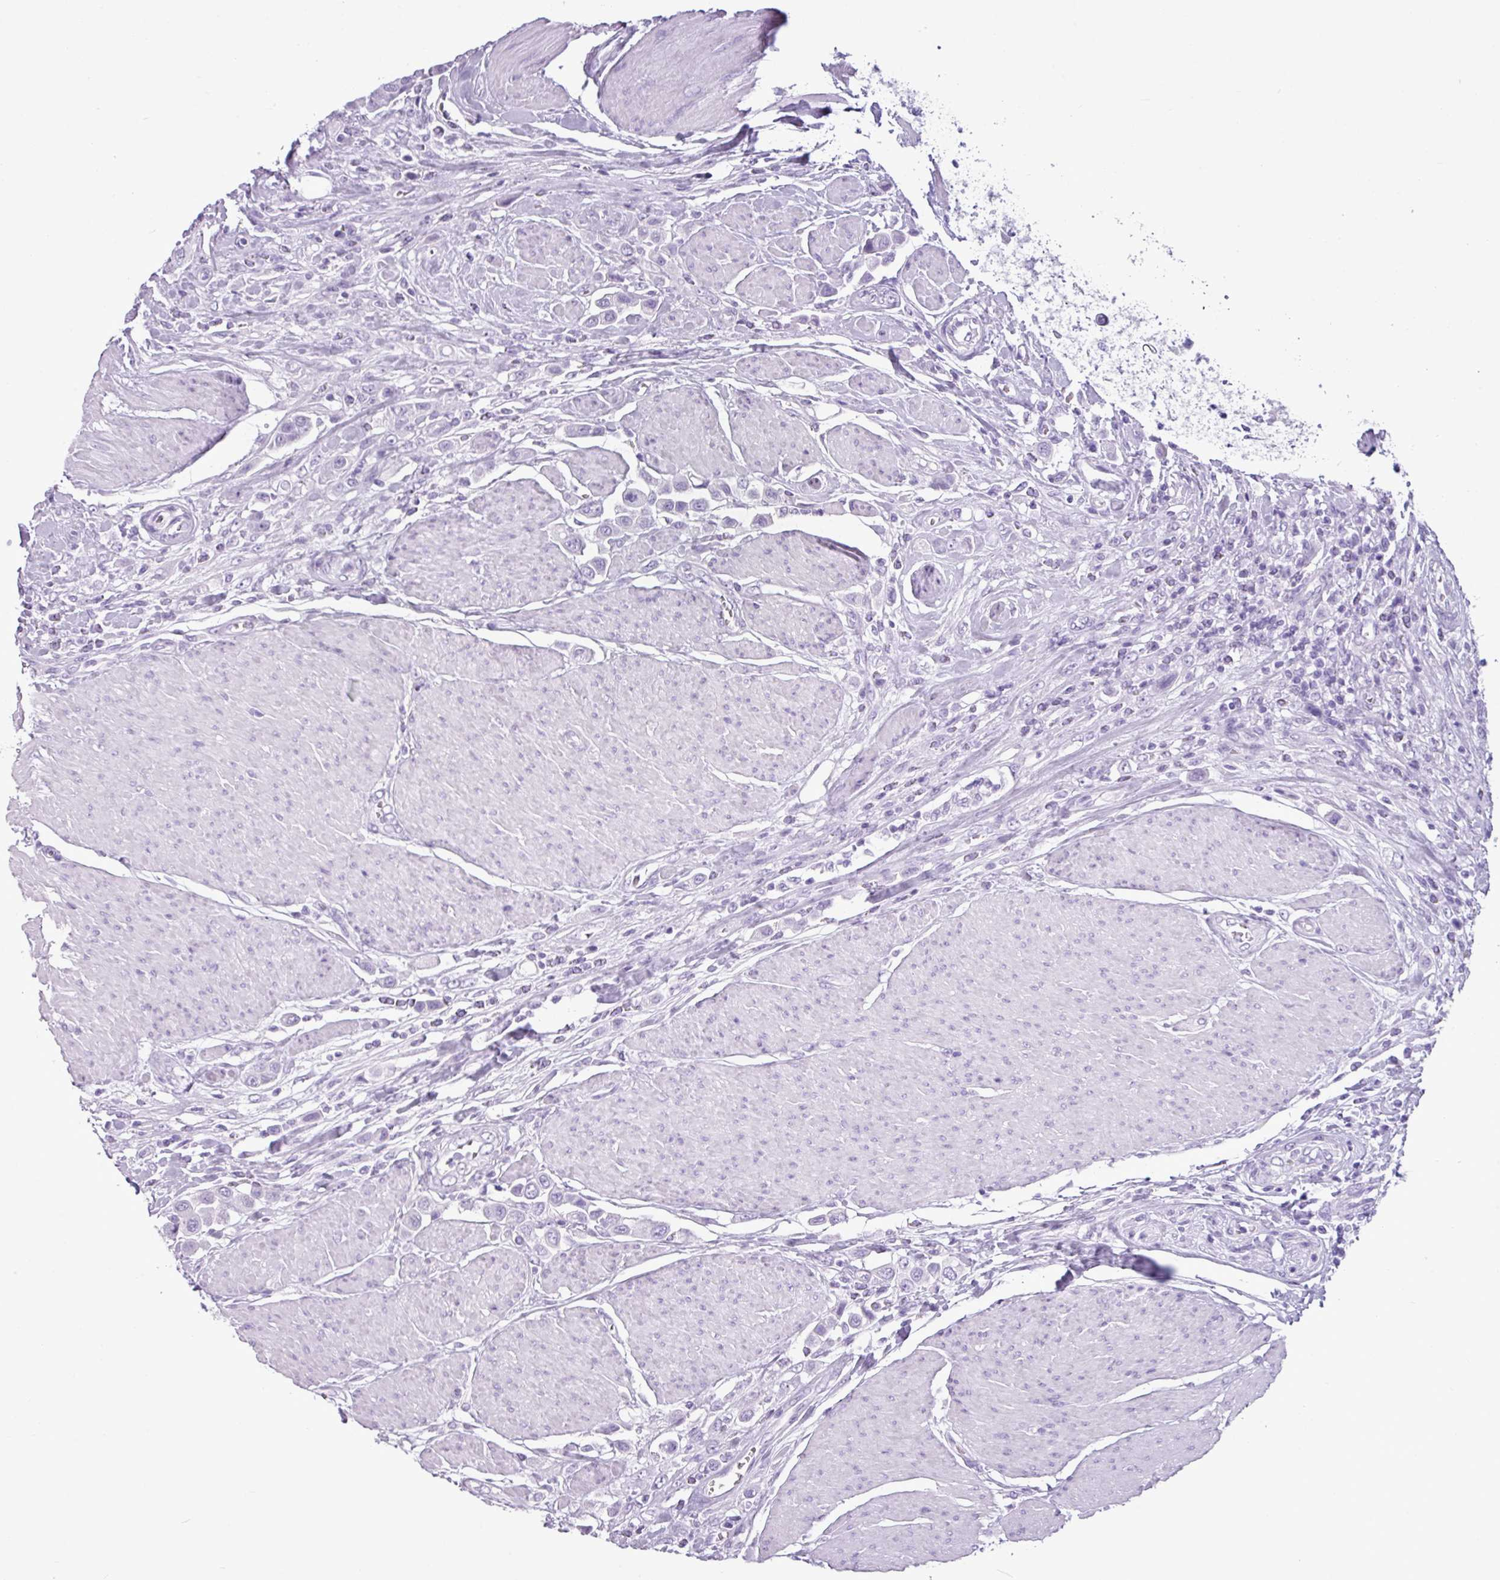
{"staining": {"intensity": "negative", "quantity": "none", "location": "none"}, "tissue": "urothelial cancer", "cell_type": "Tumor cells", "image_type": "cancer", "snomed": [{"axis": "morphology", "description": "Urothelial carcinoma, High grade"}, {"axis": "topography", "description": "Urinary bladder"}], "caption": "Immunohistochemistry photomicrograph of neoplastic tissue: human high-grade urothelial carcinoma stained with DAB (3,3'-diaminobenzidine) demonstrates no significant protein staining in tumor cells. (DAB (3,3'-diaminobenzidine) immunohistochemistry, high magnification).", "gene": "AMY1B", "patient": {"sex": "male", "age": 50}}